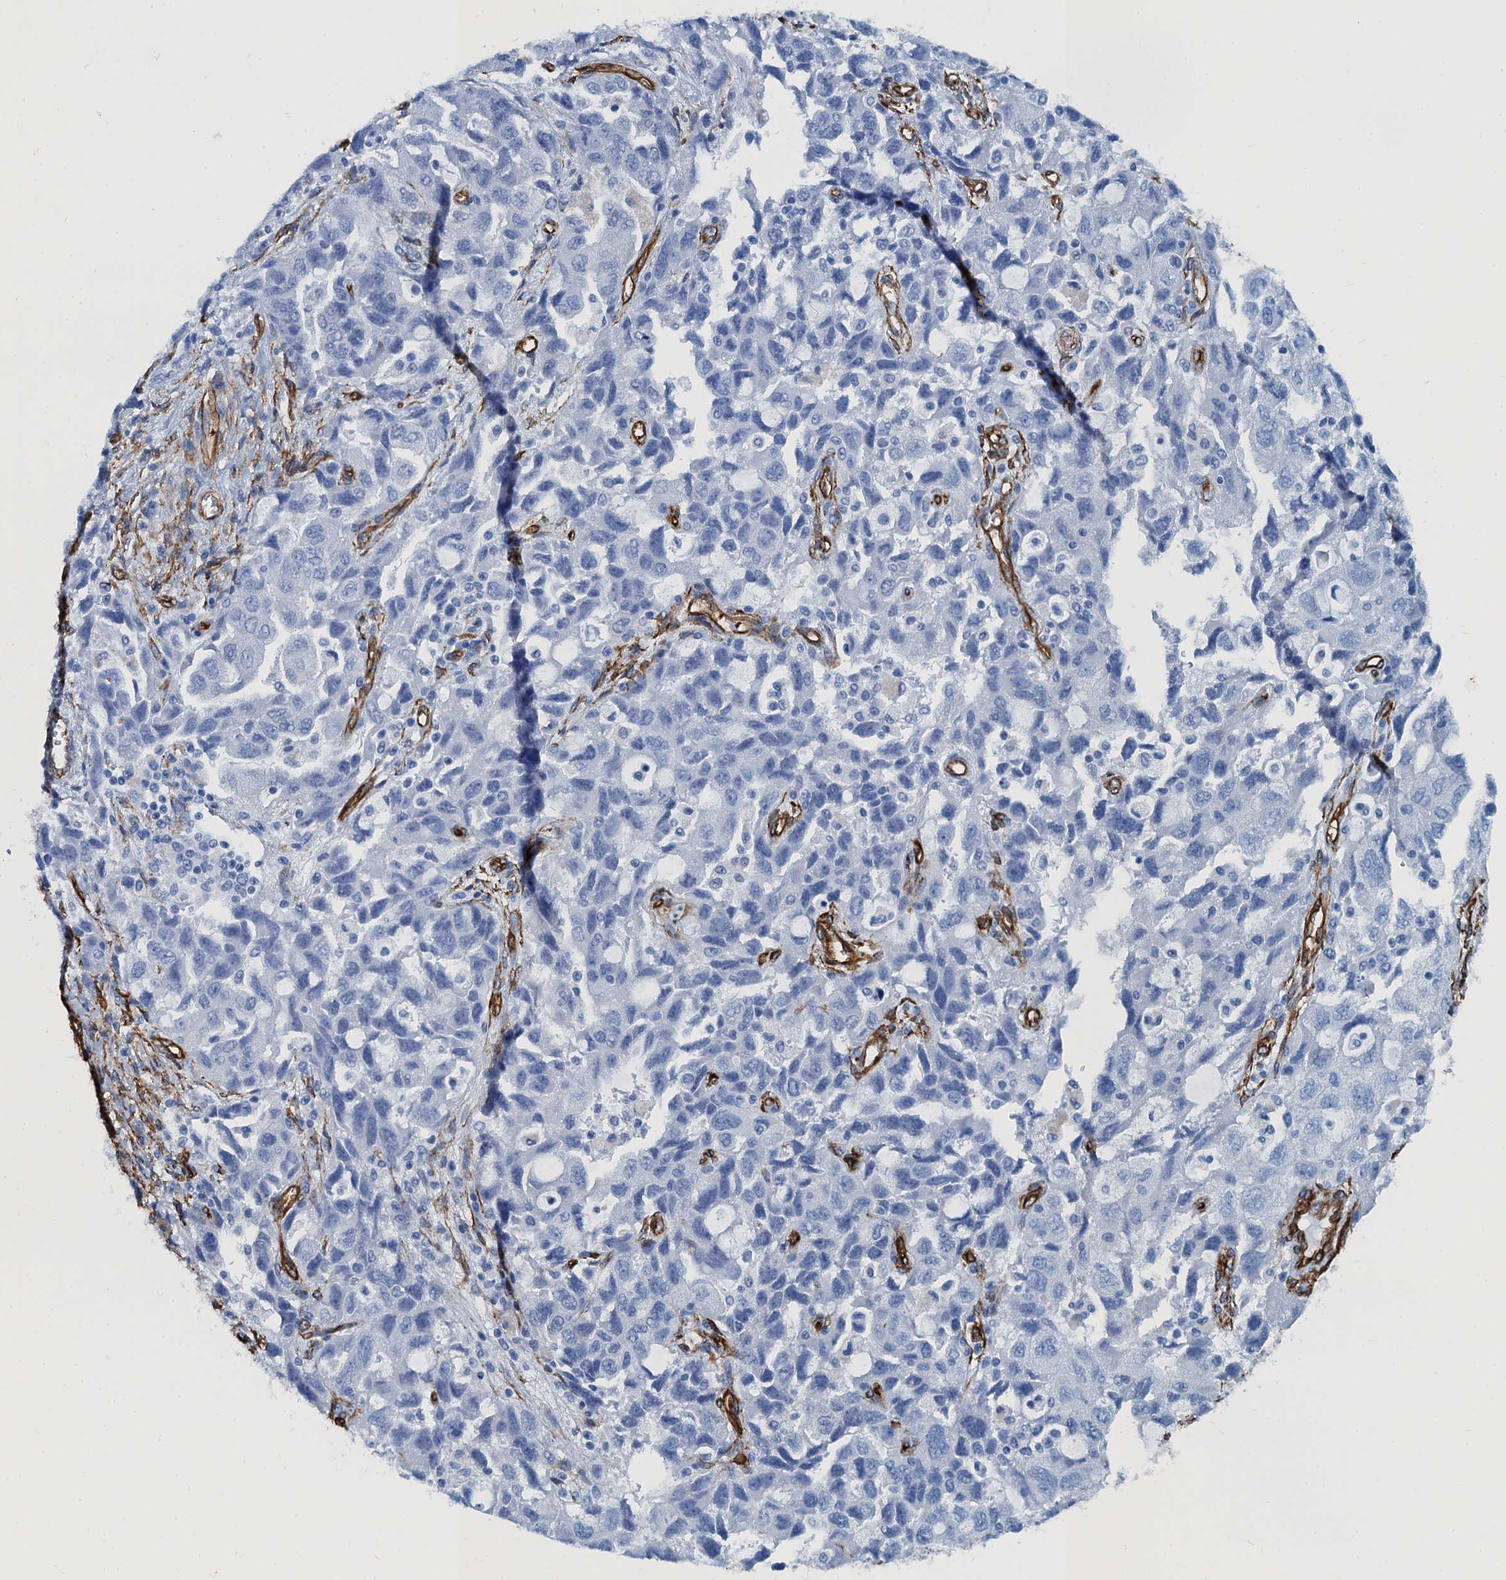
{"staining": {"intensity": "negative", "quantity": "none", "location": "none"}, "tissue": "ovarian cancer", "cell_type": "Tumor cells", "image_type": "cancer", "snomed": [{"axis": "morphology", "description": "Carcinoma, NOS"}, {"axis": "morphology", "description": "Cystadenocarcinoma, serous, NOS"}, {"axis": "topography", "description": "Ovary"}], "caption": "DAB (3,3'-diaminobenzidine) immunohistochemical staining of human serous cystadenocarcinoma (ovarian) displays no significant staining in tumor cells.", "gene": "CAVIN2", "patient": {"sex": "female", "age": 69}}